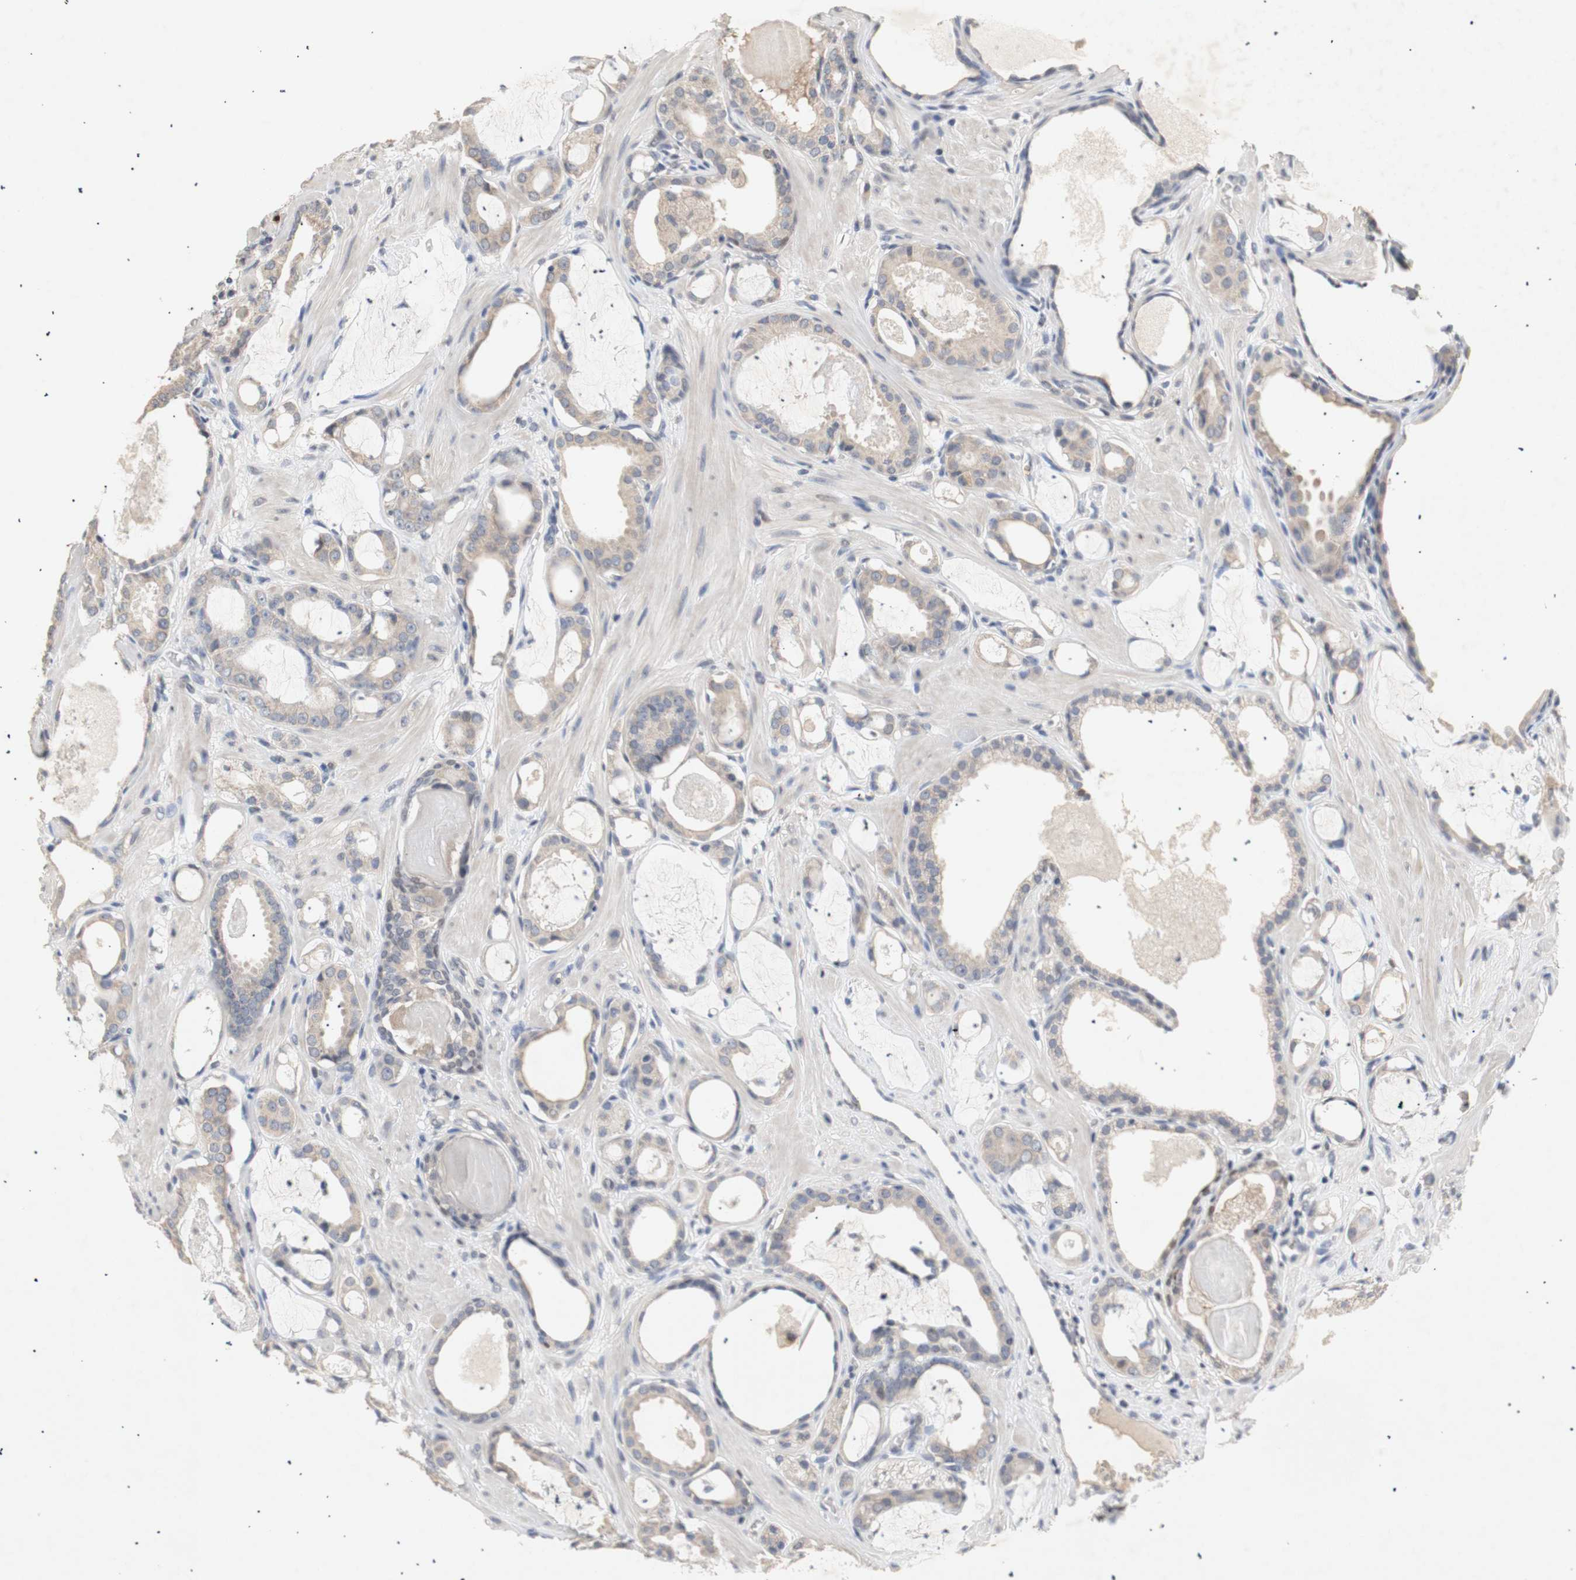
{"staining": {"intensity": "negative", "quantity": "none", "location": "none"}, "tissue": "prostate cancer", "cell_type": "Tumor cells", "image_type": "cancer", "snomed": [{"axis": "morphology", "description": "Adenocarcinoma, Low grade"}, {"axis": "topography", "description": "Prostate"}], "caption": "Immunohistochemical staining of human low-grade adenocarcinoma (prostate) demonstrates no significant staining in tumor cells.", "gene": "FOSB", "patient": {"sex": "male", "age": 53}}